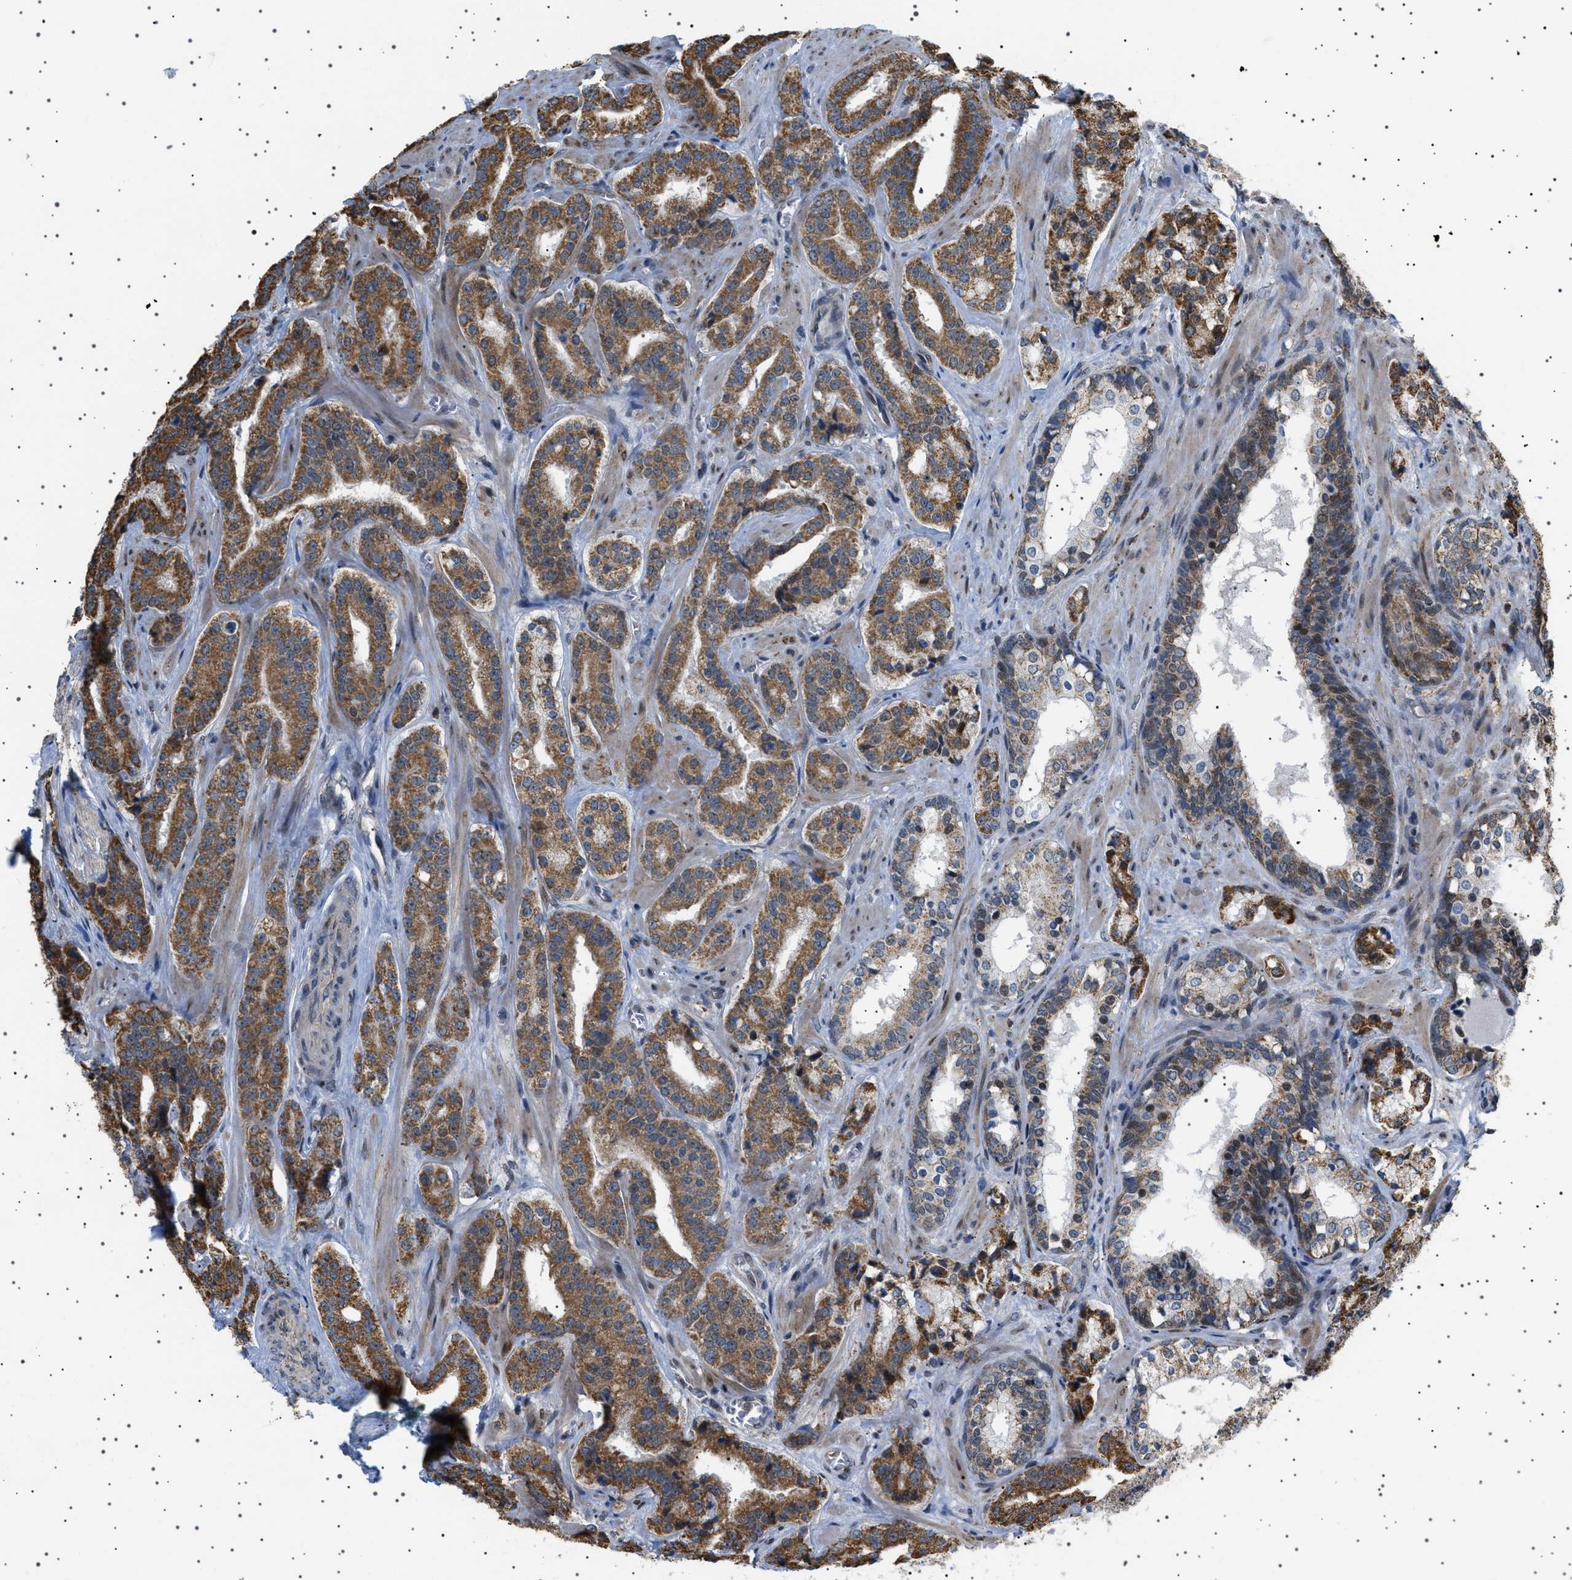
{"staining": {"intensity": "strong", "quantity": ">75%", "location": "cytoplasmic/membranous"}, "tissue": "prostate cancer", "cell_type": "Tumor cells", "image_type": "cancer", "snomed": [{"axis": "morphology", "description": "Adenocarcinoma, High grade"}, {"axis": "topography", "description": "Prostate"}], "caption": "Approximately >75% of tumor cells in adenocarcinoma (high-grade) (prostate) exhibit strong cytoplasmic/membranous protein positivity as visualized by brown immunohistochemical staining.", "gene": "MELK", "patient": {"sex": "male", "age": 60}}